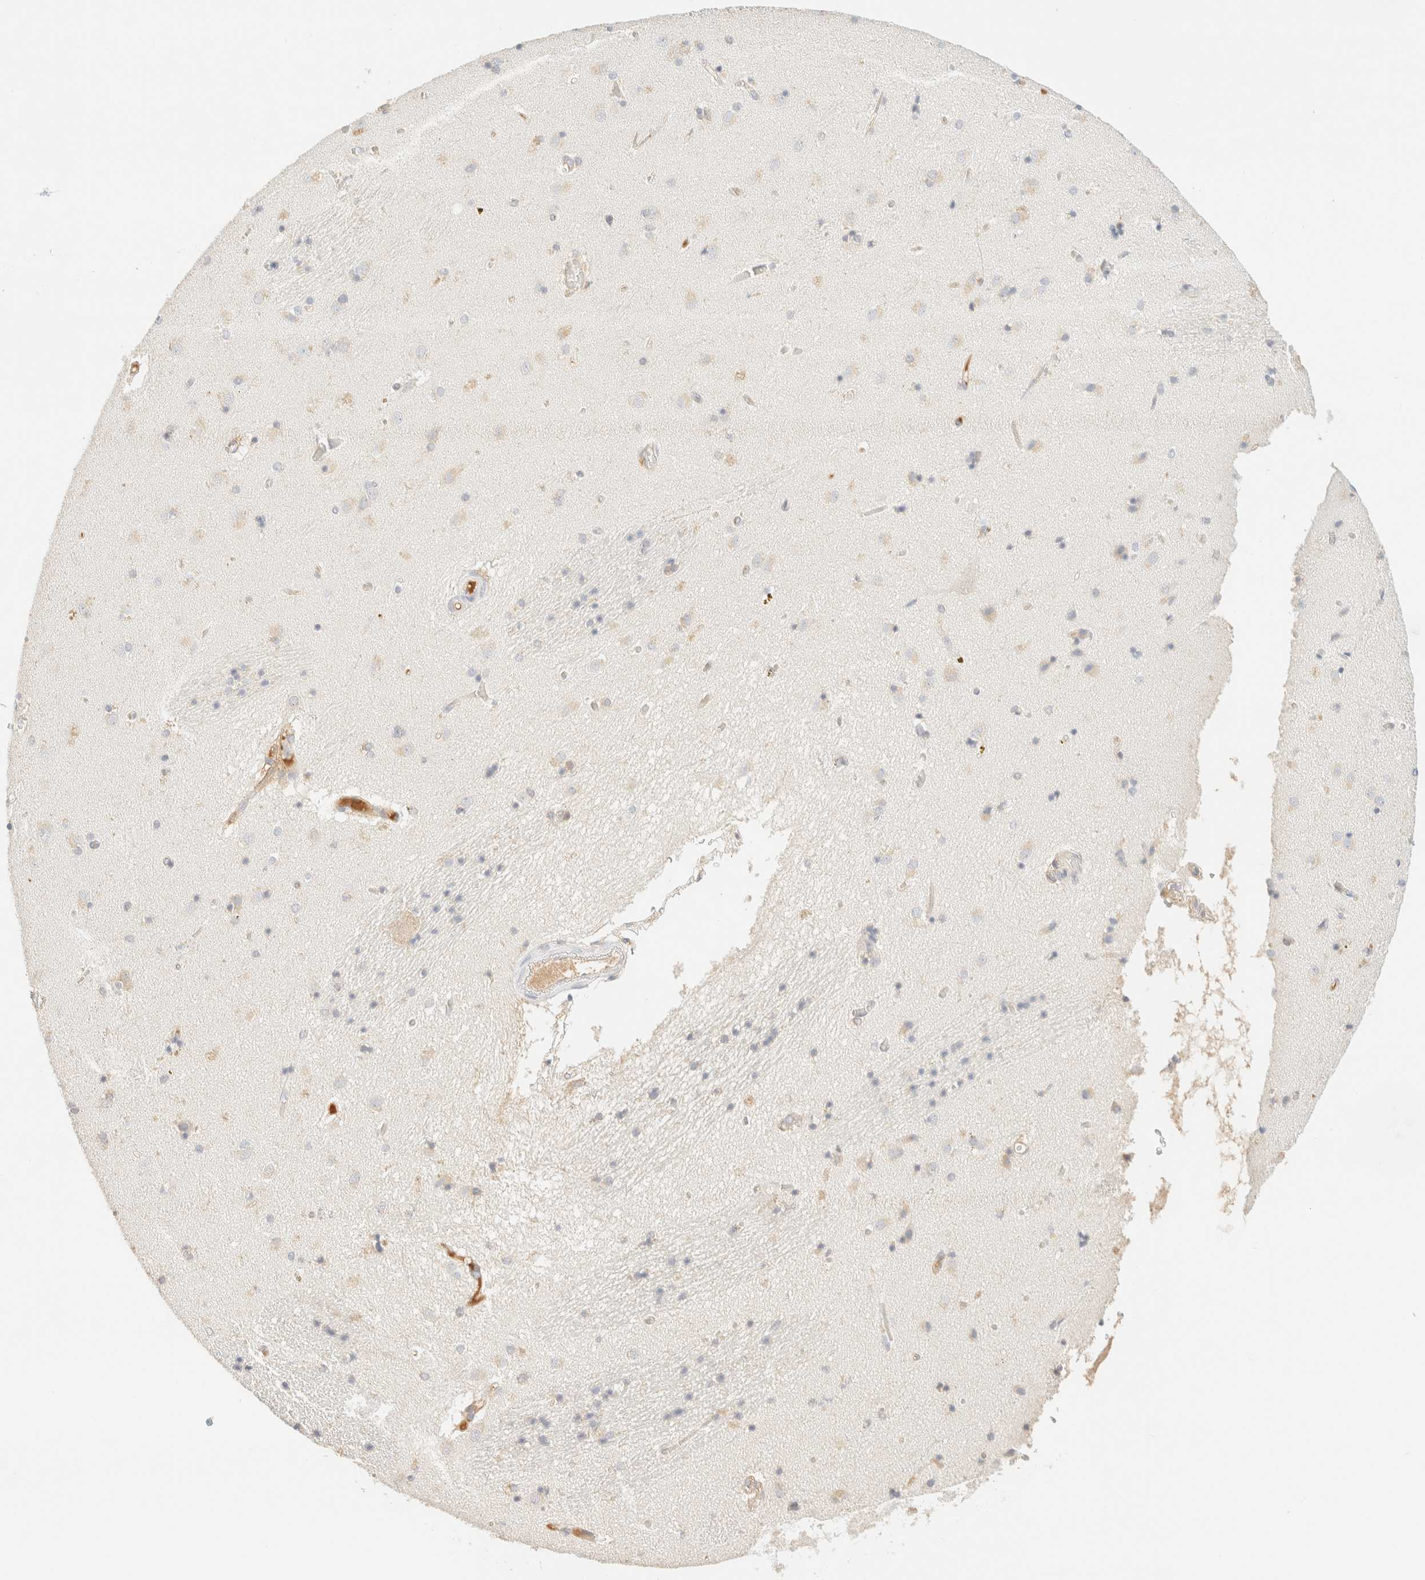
{"staining": {"intensity": "negative", "quantity": "none", "location": "none"}, "tissue": "caudate", "cell_type": "Glial cells", "image_type": "normal", "snomed": [{"axis": "morphology", "description": "Normal tissue, NOS"}, {"axis": "topography", "description": "Lateral ventricle wall"}], "caption": "Photomicrograph shows no significant protein staining in glial cells of benign caudate.", "gene": "FHOD1", "patient": {"sex": "male", "age": 70}}